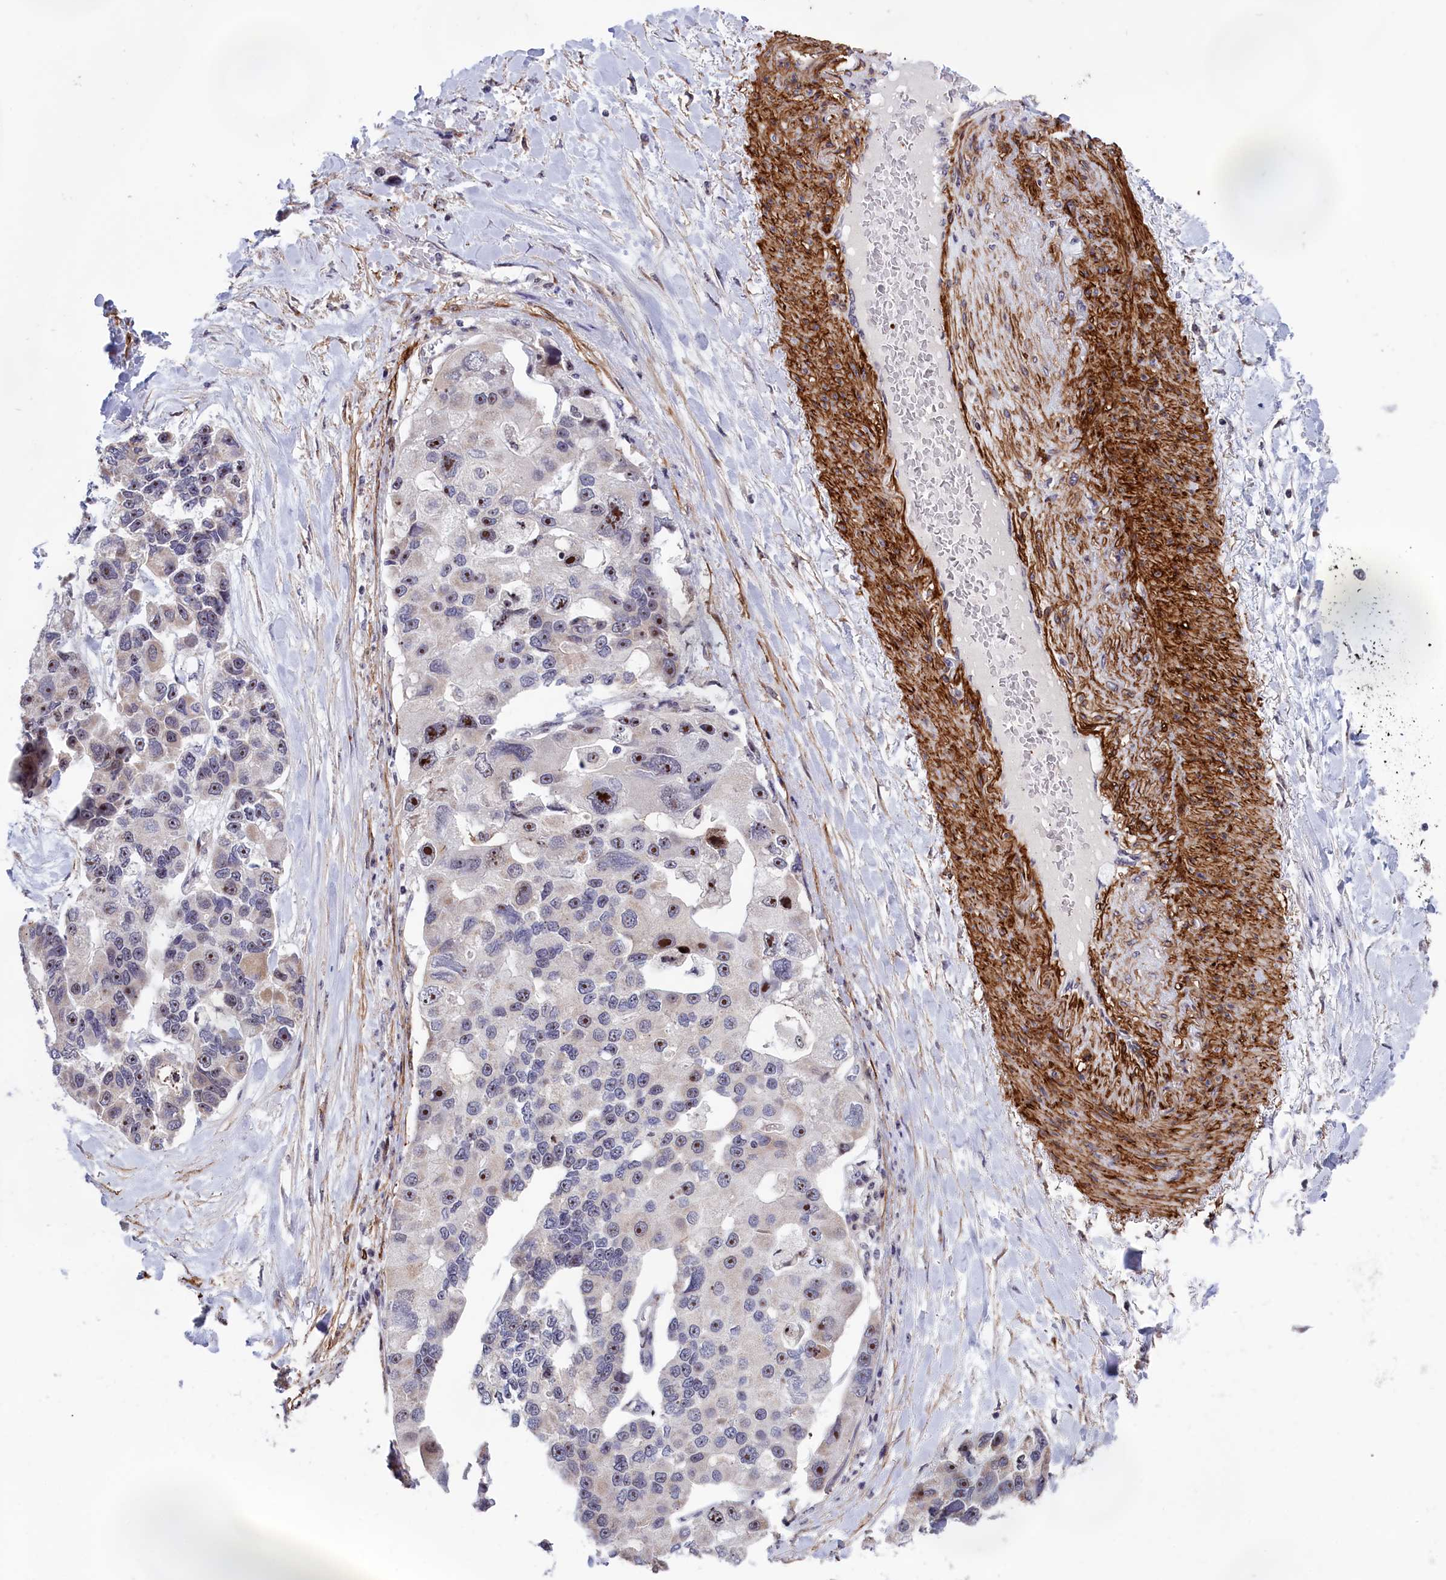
{"staining": {"intensity": "strong", "quantity": "25%-75%", "location": "nuclear"}, "tissue": "lung cancer", "cell_type": "Tumor cells", "image_type": "cancer", "snomed": [{"axis": "morphology", "description": "Adenocarcinoma, NOS"}, {"axis": "topography", "description": "Lung"}], "caption": "Approximately 25%-75% of tumor cells in adenocarcinoma (lung) display strong nuclear protein expression as visualized by brown immunohistochemical staining.", "gene": "PPAN", "patient": {"sex": "female", "age": 54}}